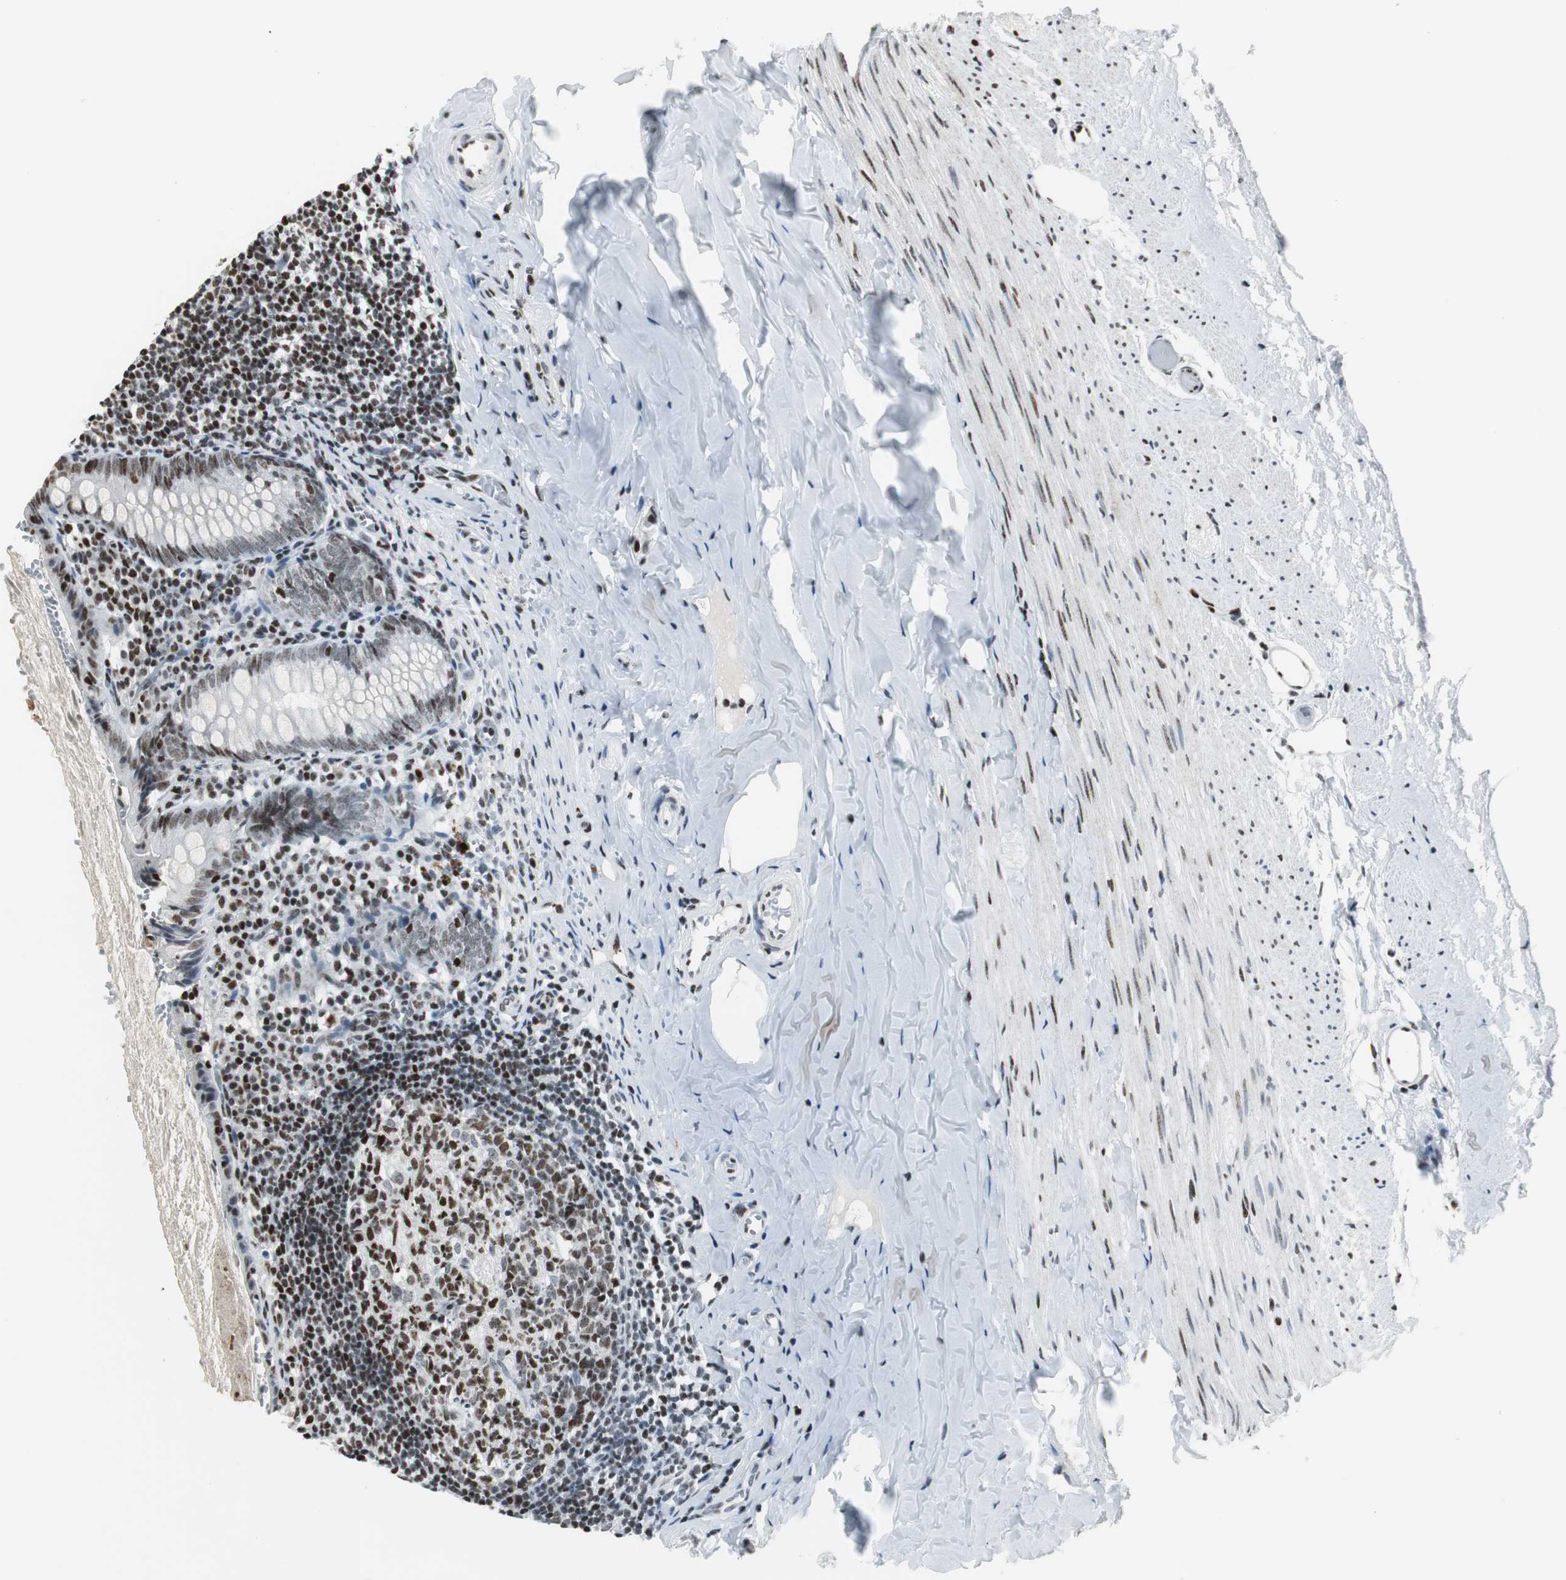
{"staining": {"intensity": "weak", "quantity": ">75%", "location": "nuclear"}, "tissue": "appendix", "cell_type": "Glandular cells", "image_type": "normal", "snomed": [{"axis": "morphology", "description": "Normal tissue, NOS"}, {"axis": "topography", "description": "Appendix"}], "caption": "Protein staining demonstrates weak nuclear staining in approximately >75% of glandular cells in unremarkable appendix.", "gene": "RBBP4", "patient": {"sex": "female", "age": 10}}